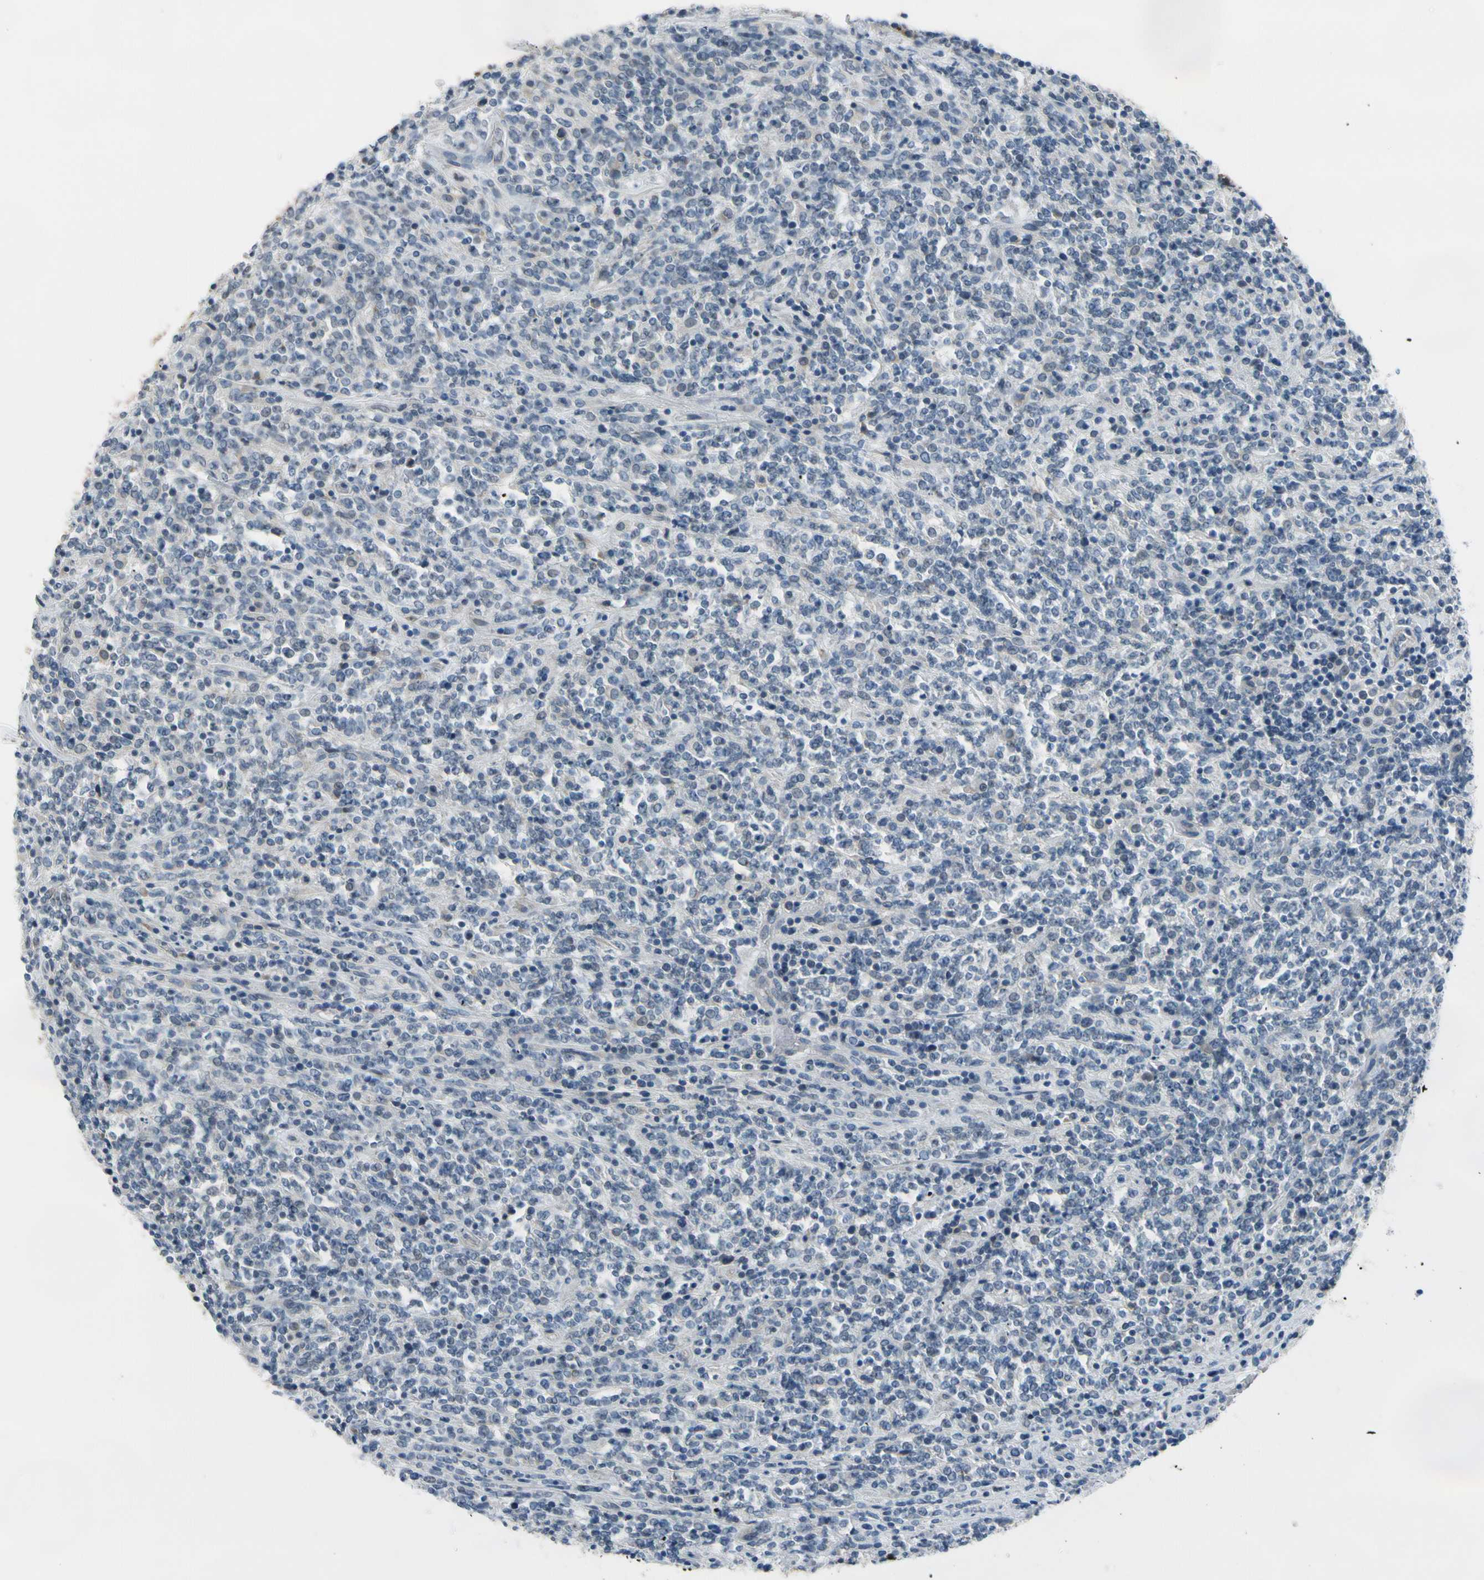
{"staining": {"intensity": "negative", "quantity": "none", "location": "none"}, "tissue": "lymphoma", "cell_type": "Tumor cells", "image_type": "cancer", "snomed": [{"axis": "morphology", "description": "Malignant lymphoma, non-Hodgkin's type, High grade"}, {"axis": "topography", "description": "Soft tissue"}], "caption": "There is no significant expression in tumor cells of high-grade malignant lymphoma, non-Hodgkin's type.", "gene": "FCER2", "patient": {"sex": "male", "age": 18}}